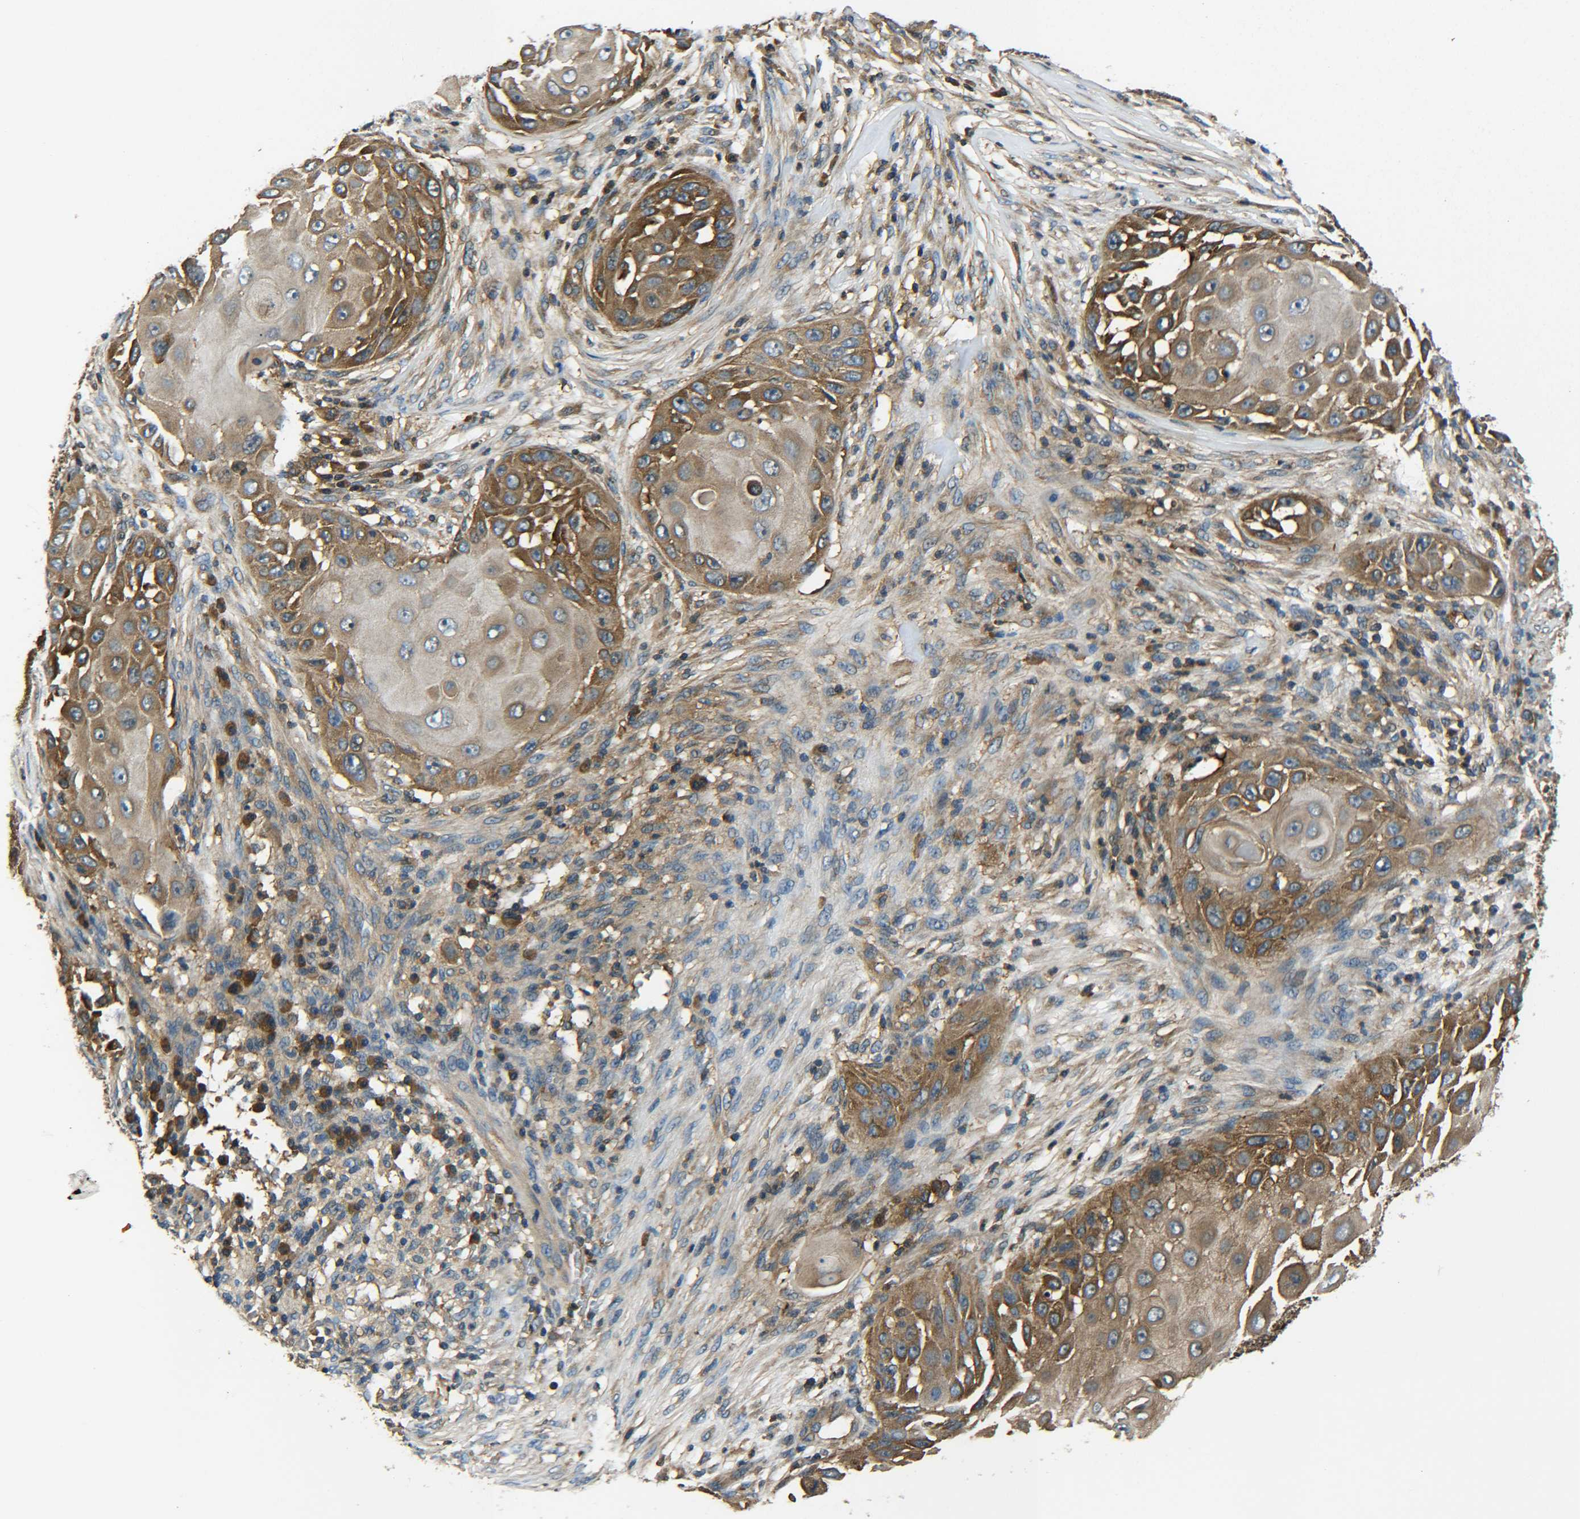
{"staining": {"intensity": "moderate", "quantity": ">75%", "location": "cytoplasmic/membranous"}, "tissue": "skin cancer", "cell_type": "Tumor cells", "image_type": "cancer", "snomed": [{"axis": "morphology", "description": "Squamous cell carcinoma, NOS"}, {"axis": "topography", "description": "Skin"}], "caption": "DAB immunohistochemical staining of skin cancer (squamous cell carcinoma) demonstrates moderate cytoplasmic/membranous protein positivity in approximately >75% of tumor cells.", "gene": "PREB", "patient": {"sex": "female", "age": 44}}